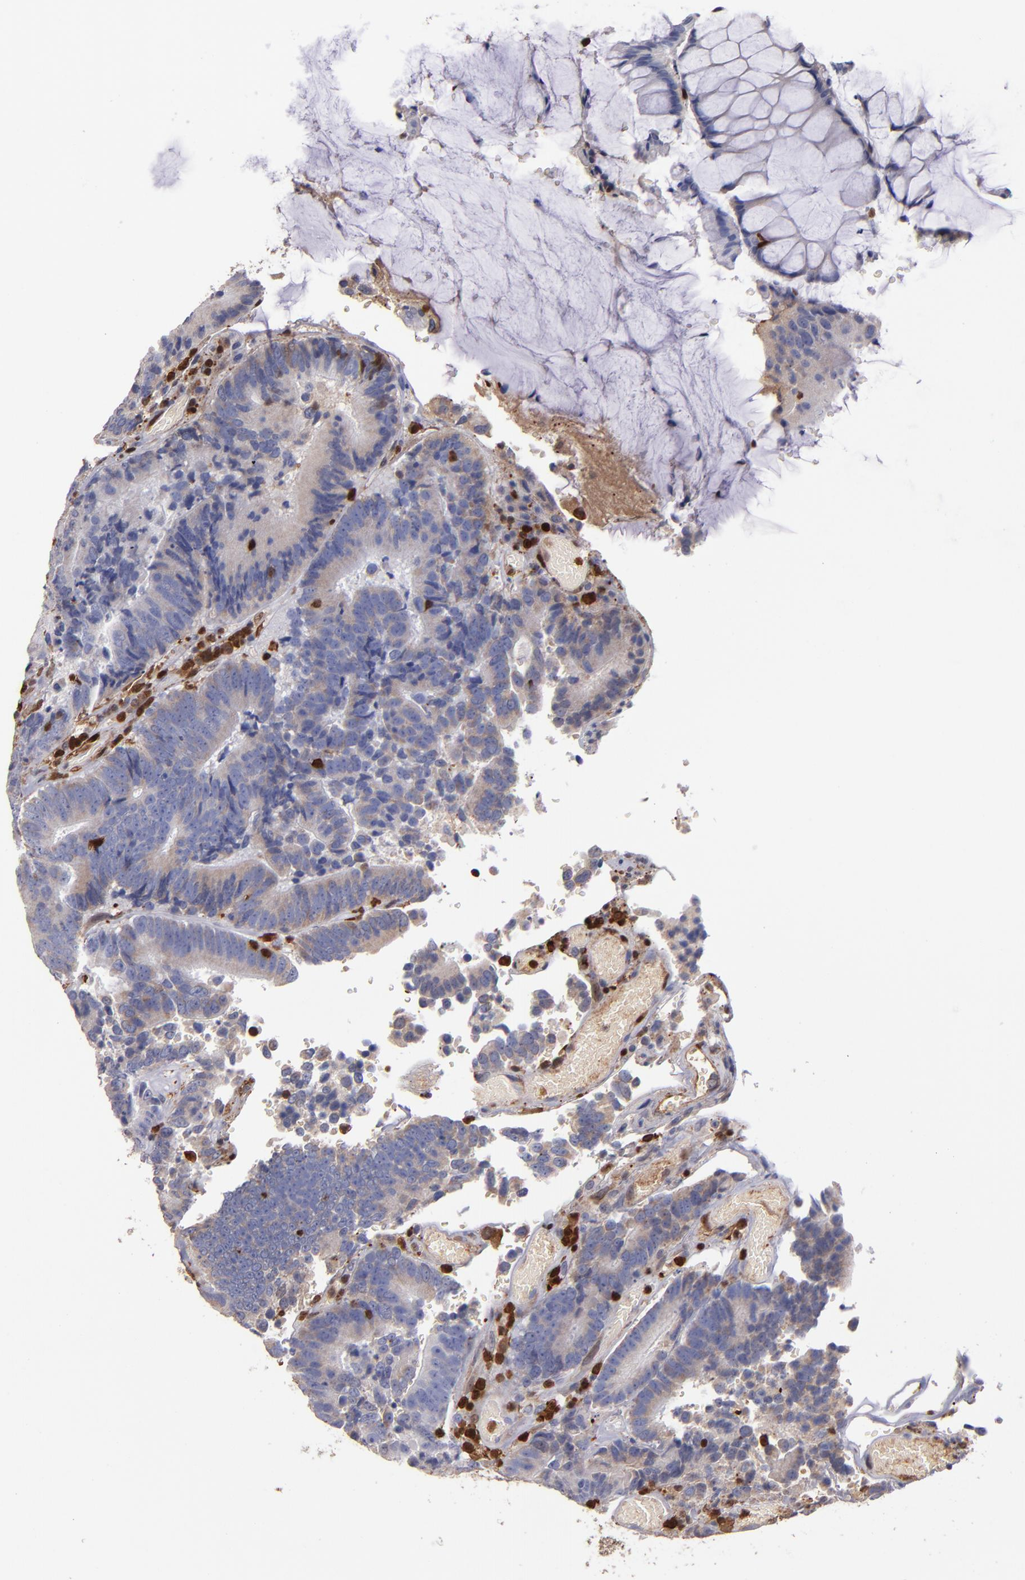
{"staining": {"intensity": "weak", "quantity": "<25%", "location": "cytoplasmic/membranous"}, "tissue": "colorectal cancer", "cell_type": "Tumor cells", "image_type": "cancer", "snomed": [{"axis": "morphology", "description": "Normal tissue, NOS"}, {"axis": "morphology", "description": "Adenocarcinoma, NOS"}, {"axis": "topography", "description": "Colon"}], "caption": "Immunohistochemical staining of colorectal cancer (adenocarcinoma) exhibits no significant staining in tumor cells.", "gene": "S100A4", "patient": {"sex": "female", "age": 78}}